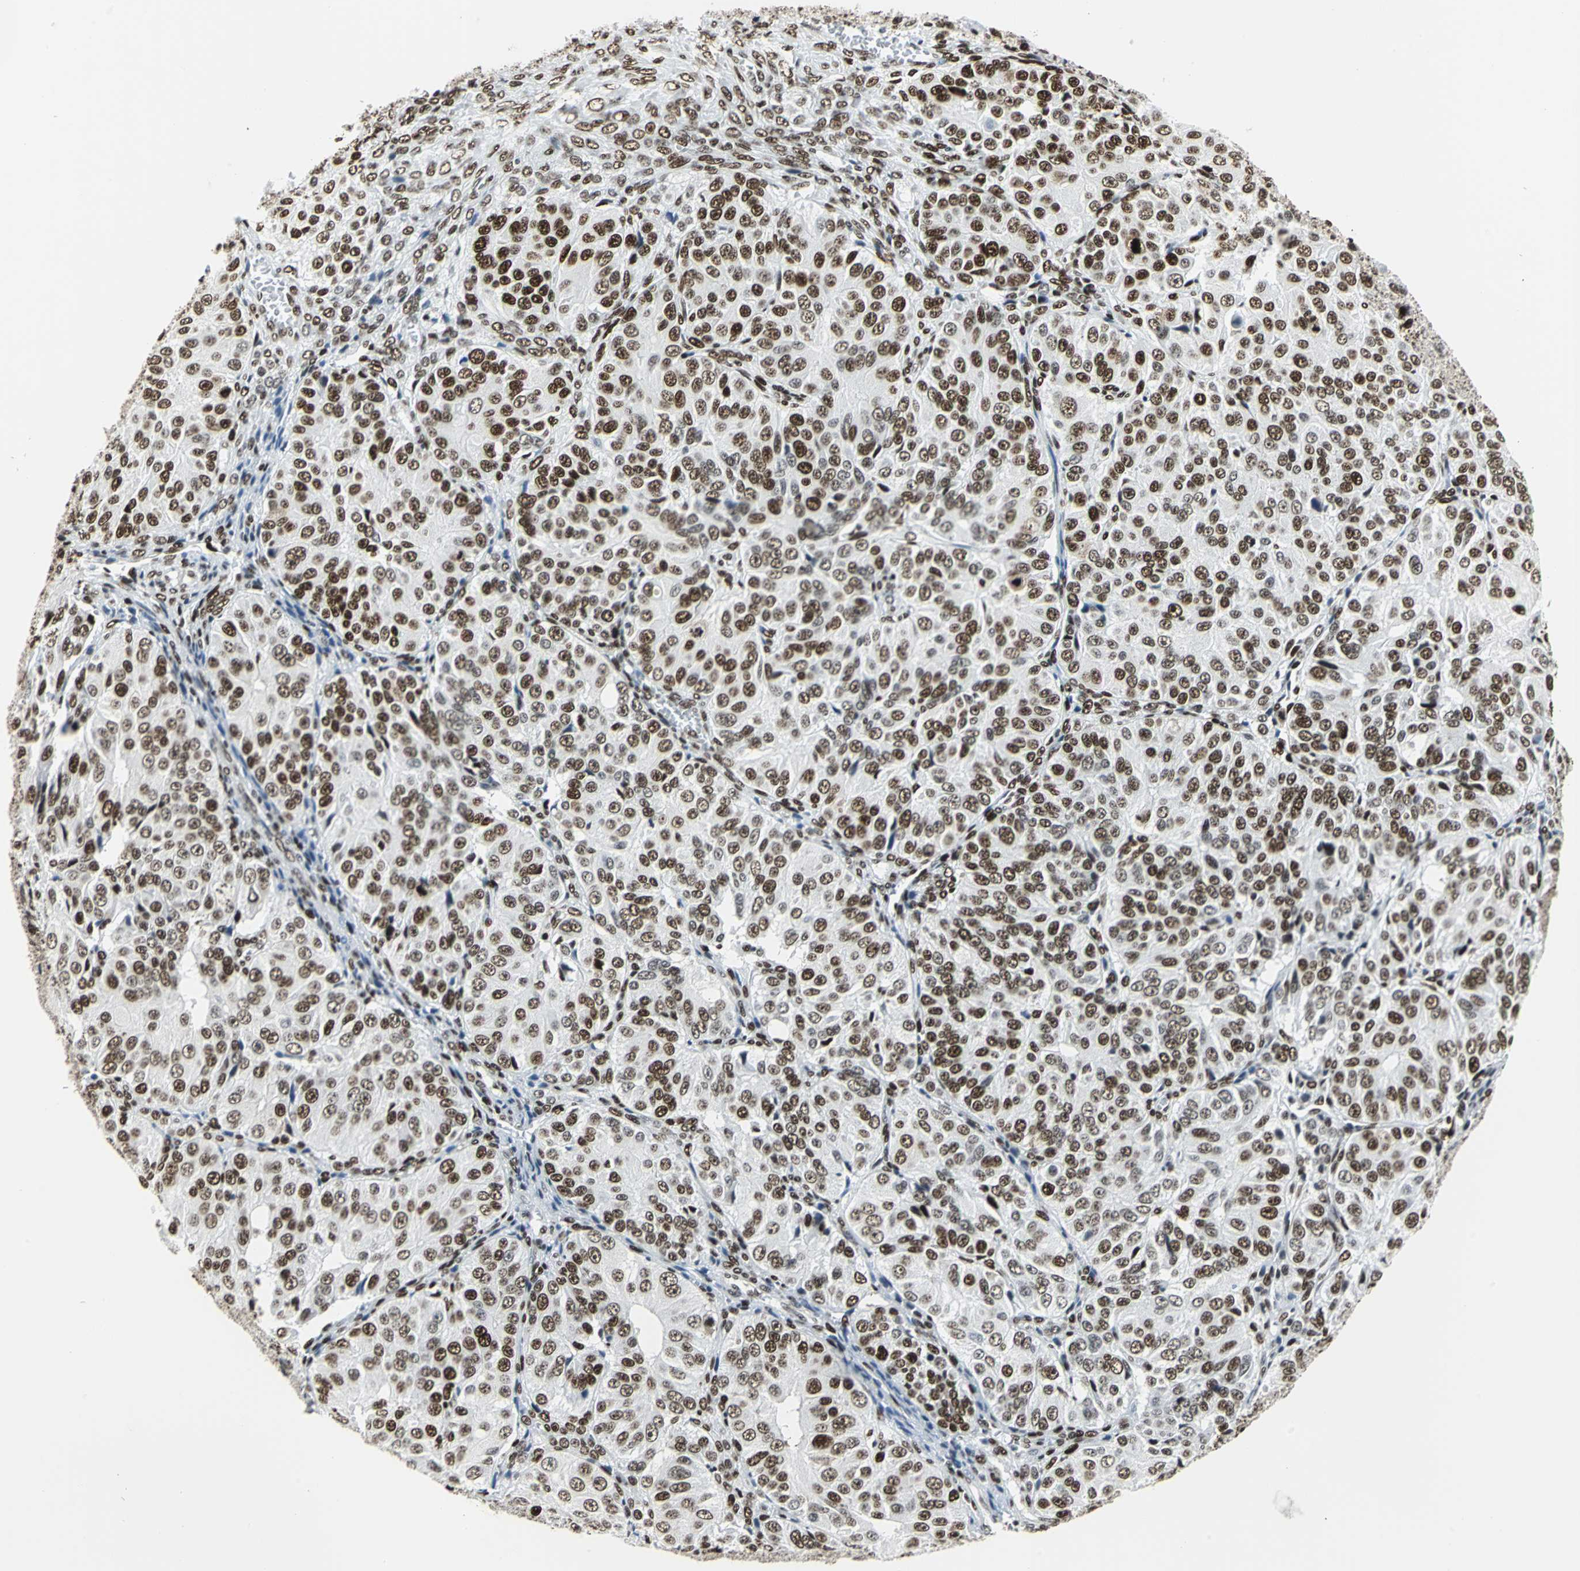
{"staining": {"intensity": "strong", "quantity": ">75%", "location": "nuclear"}, "tissue": "ovarian cancer", "cell_type": "Tumor cells", "image_type": "cancer", "snomed": [{"axis": "morphology", "description": "Carcinoma, endometroid"}, {"axis": "topography", "description": "Ovary"}], "caption": "Brown immunohistochemical staining in human endometroid carcinoma (ovarian) displays strong nuclear expression in approximately >75% of tumor cells.", "gene": "HDAC2", "patient": {"sex": "female", "age": 51}}